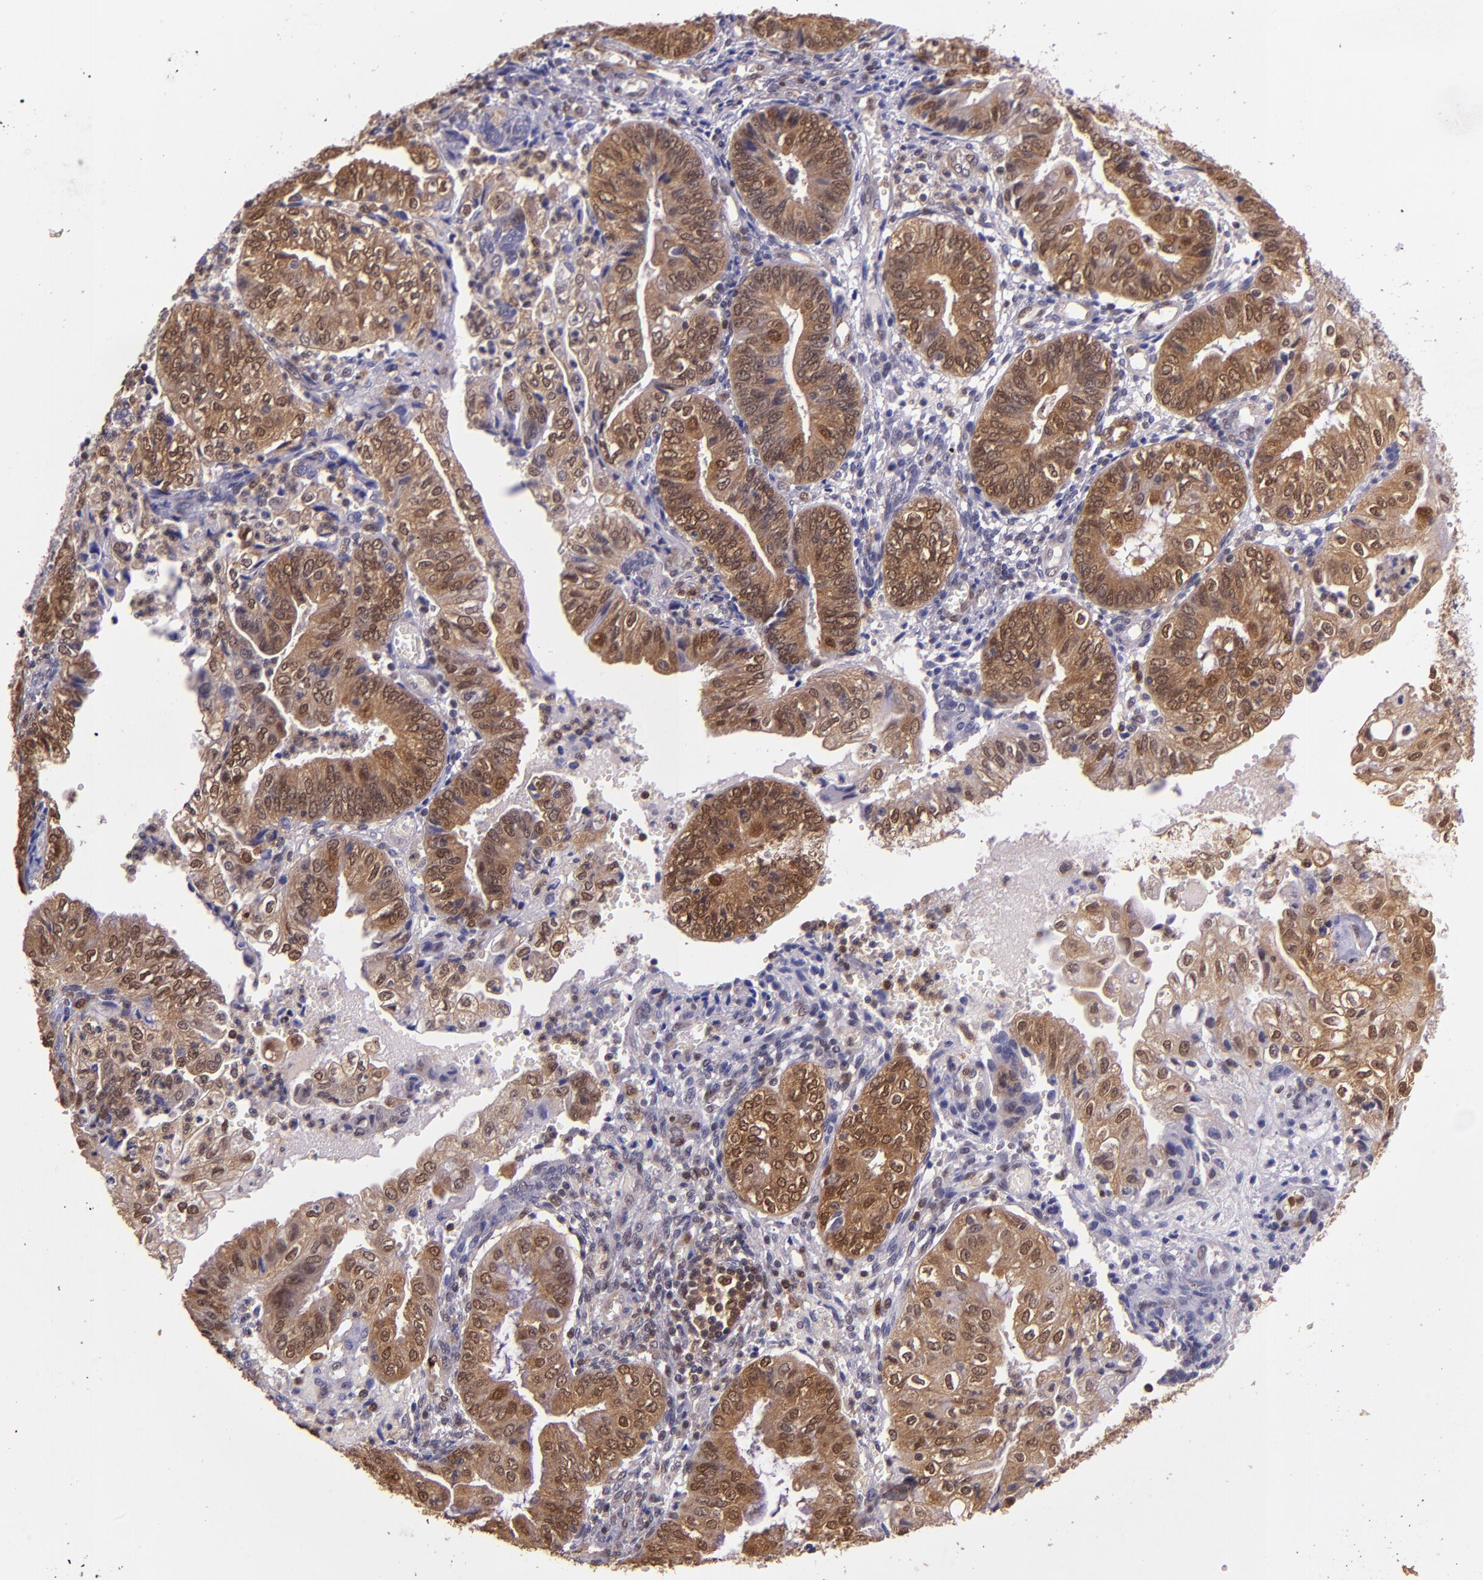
{"staining": {"intensity": "strong", "quantity": ">75%", "location": "cytoplasmic/membranous,nuclear"}, "tissue": "endometrial cancer", "cell_type": "Tumor cells", "image_type": "cancer", "snomed": [{"axis": "morphology", "description": "Adenocarcinoma, NOS"}, {"axis": "topography", "description": "Endometrium"}], "caption": "The histopathology image reveals immunohistochemical staining of endometrial adenocarcinoma. There is strong cytoplasmic/membranous and nuclear staining is identified in about >75% of tumor cells. (brown staining indicates protein expression, while blue staining denotes nuclei).", "gene": "STAT6", "patient": {"sex": "female", "age": 55}}